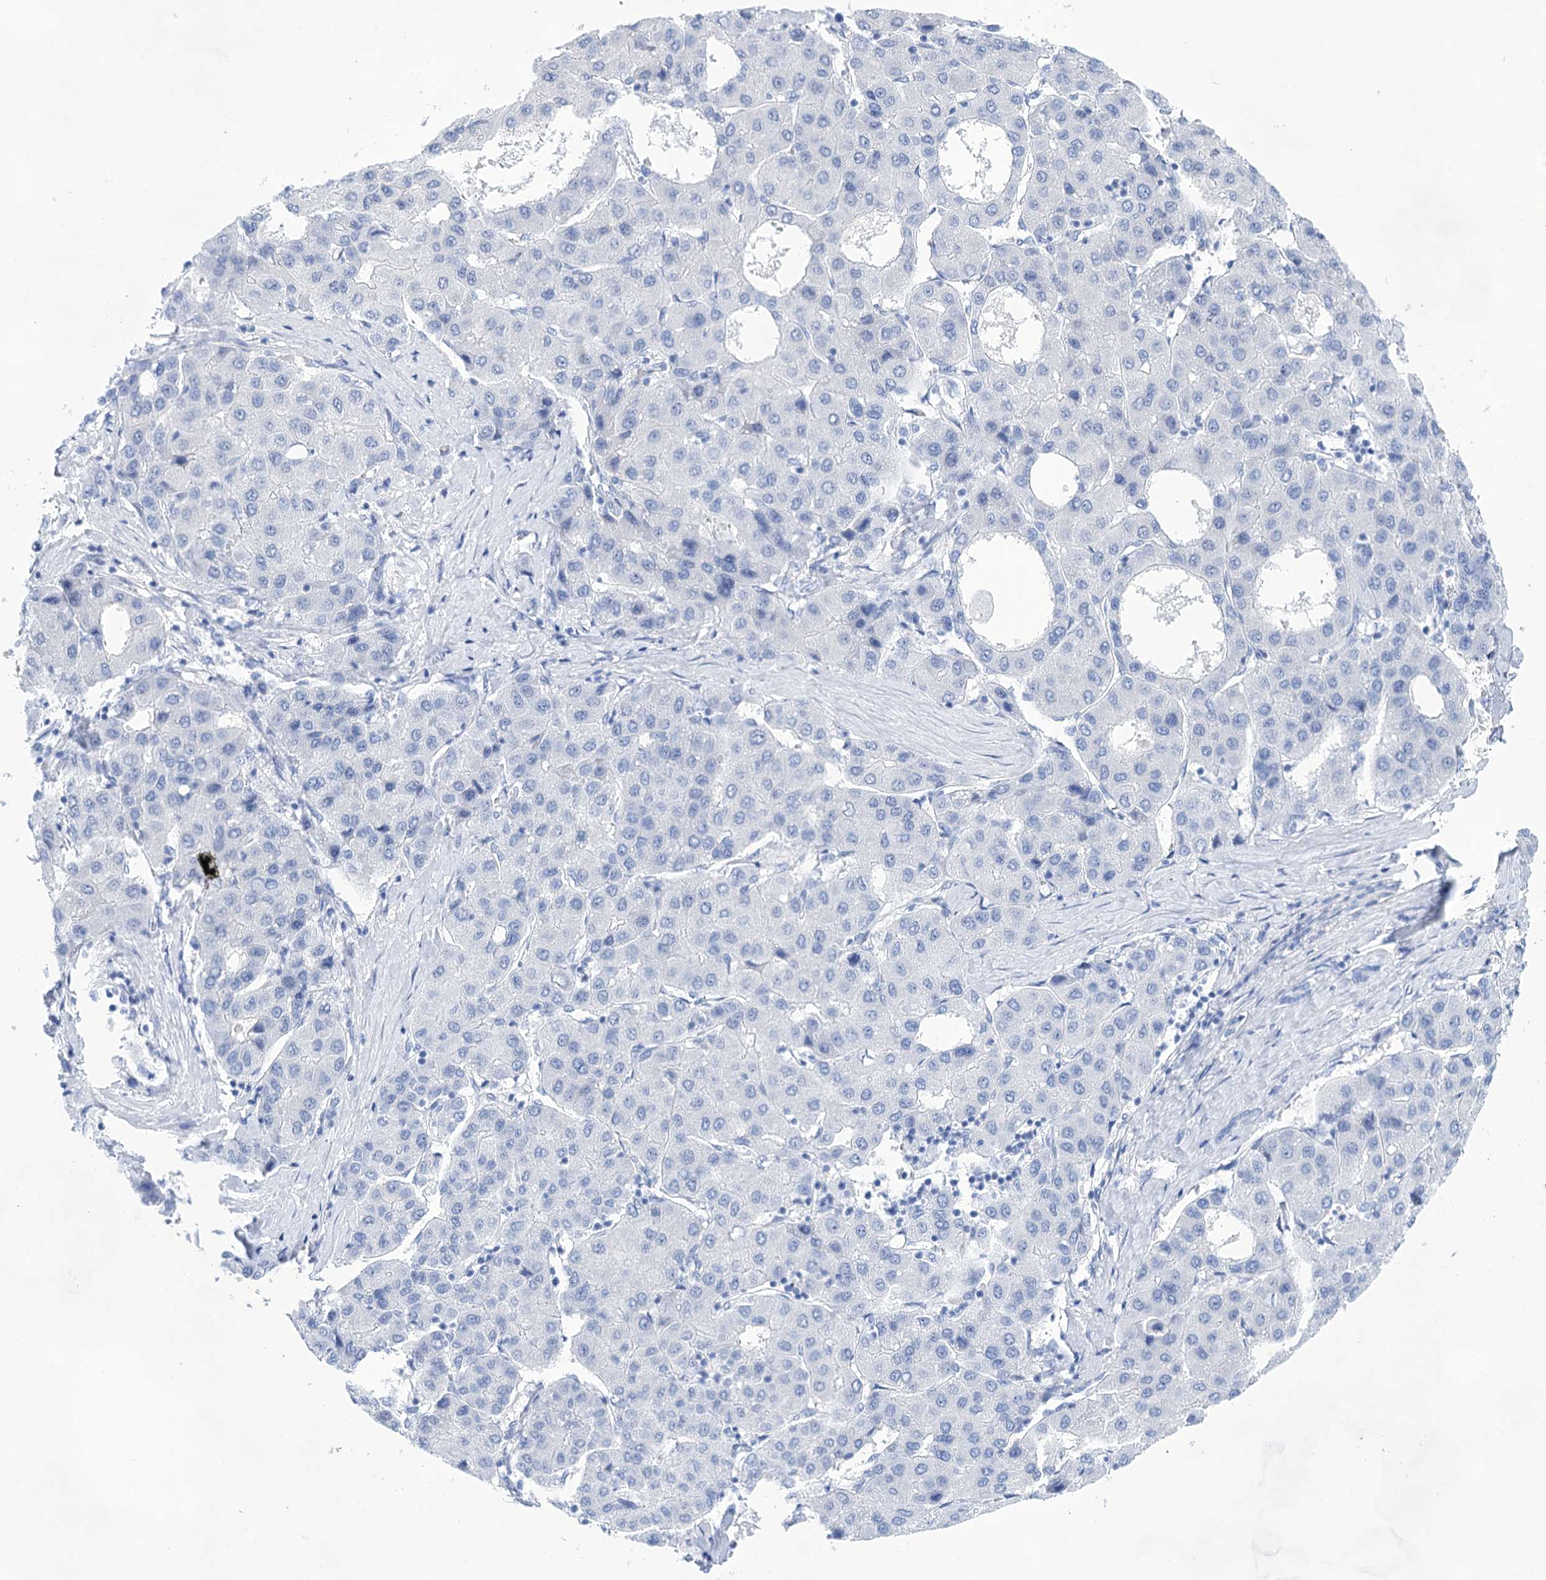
{"staining": {"intensity": "negative", "quantity": "none", "location": "none"}, "tissue": "liver cancer", "cell_type": "Tumor cells", "image_type": "cancer", "snomed": [{"axis": "morphology", "description": "Carcinoma, Hepatocellular, NOS"}, {"axis": "topography", "description": "Liver"}], "caption": "Tumor cells show no significant positivity in liver hepatocellular carcinoma.", "gene": "LALBA", "patient": {"sex": "male", "age": 65}}